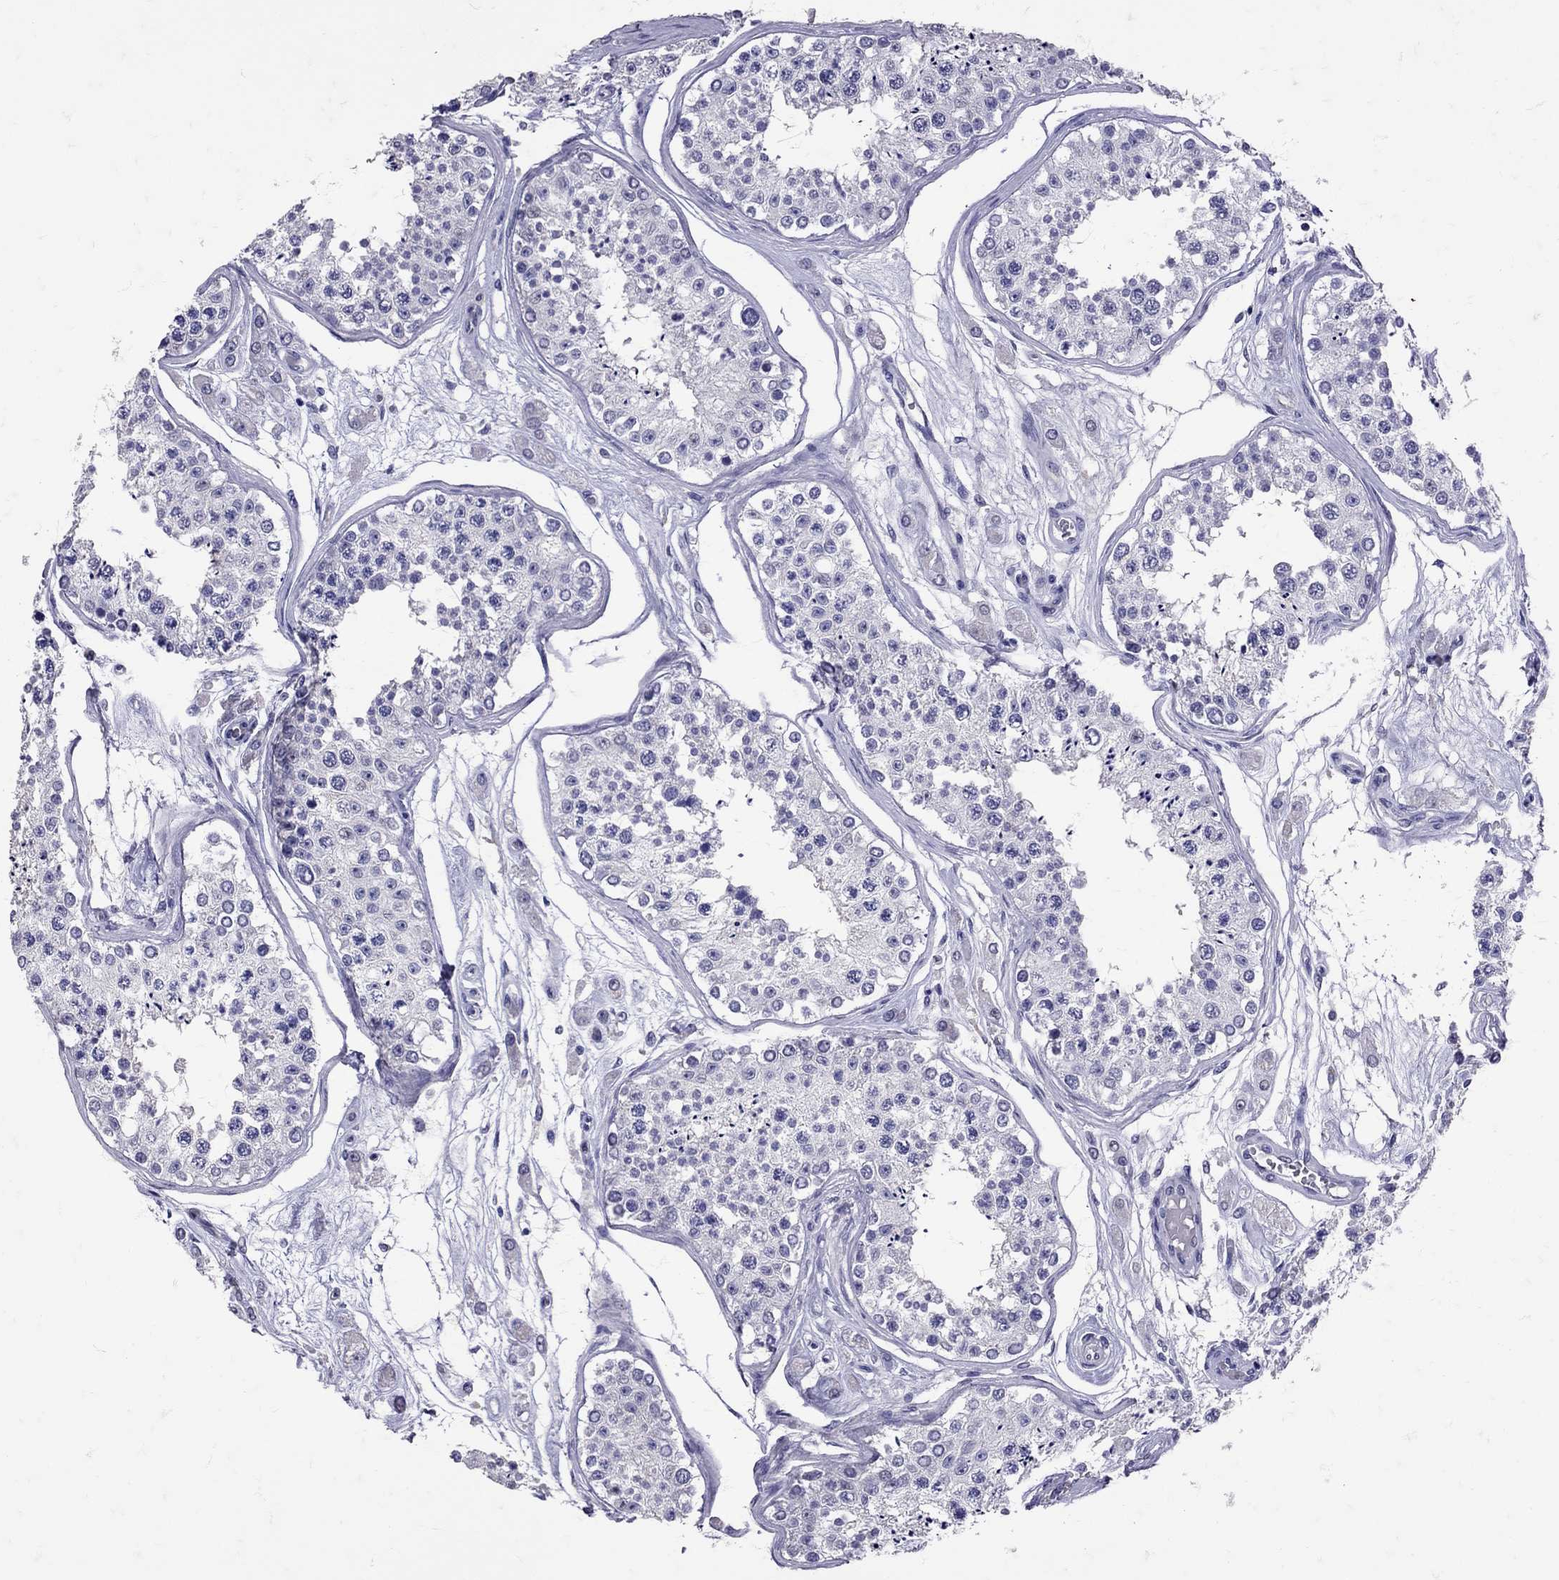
{"staining": {"intensity": "negative", "quantity": "none", "location": "none"}, "tissue": "testis", "cell_type": "Cells in seminiferous ducts", "image_type": "normal", "snomed": [{"axis": "morphology", "description": "Normal tissue, NOS"}, {"axis": "topography", "description": "Testis"}], "caption": "High magnification brightfield microscopy of unremarkable testis stained with DAB (3,3'-diaminobenzidine) (brown) and counterstained with hematoxylin (blue): cells in seminiferous ducts show no significant staining. (DAB (3,3'-diaminobenzidine) IHC visualized using brightfield microscopy, high magnification).", "gene": "SST", "patient": {"sex": "male", "age": 25}}